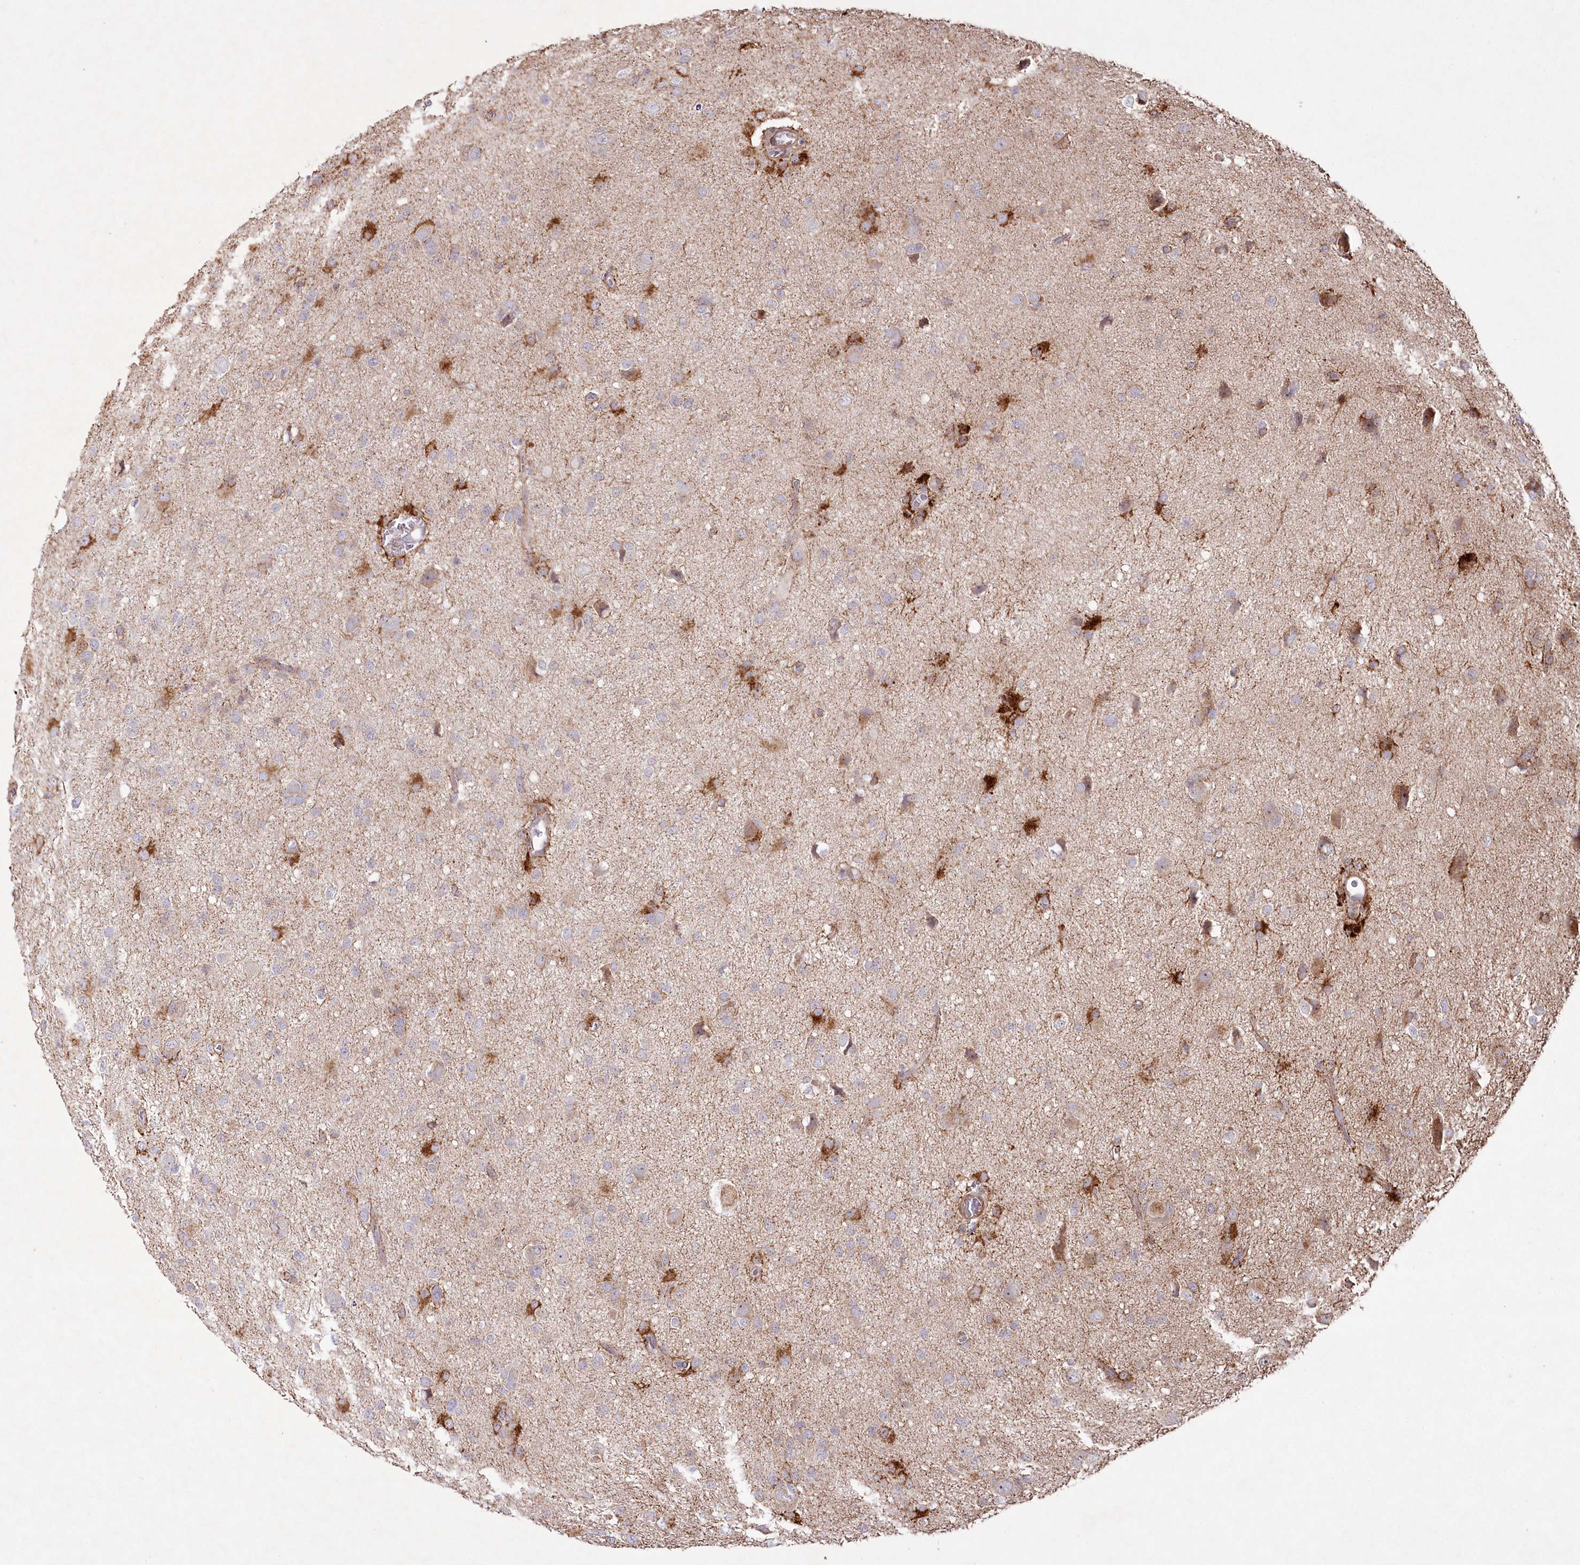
{"staining": {"intensity": "negative", "quantity": "none", "location": "none"}, "tissue": "glioma", "cell_type": "Tumor cells", "image_type": "cancer", "snomed": [{"axis": "morphology", "description": "Glioma, malignant, High grade"}, {"axis": "topography", "description": "Brain"}], "caption": "High power microscopy micrograph of an immunohistochemistry image of malignant high-grade glioma, revealing no significant positivity in tumor cells.", "gene": "PSTK", "patient": {"sex": "female", "age": 57}}